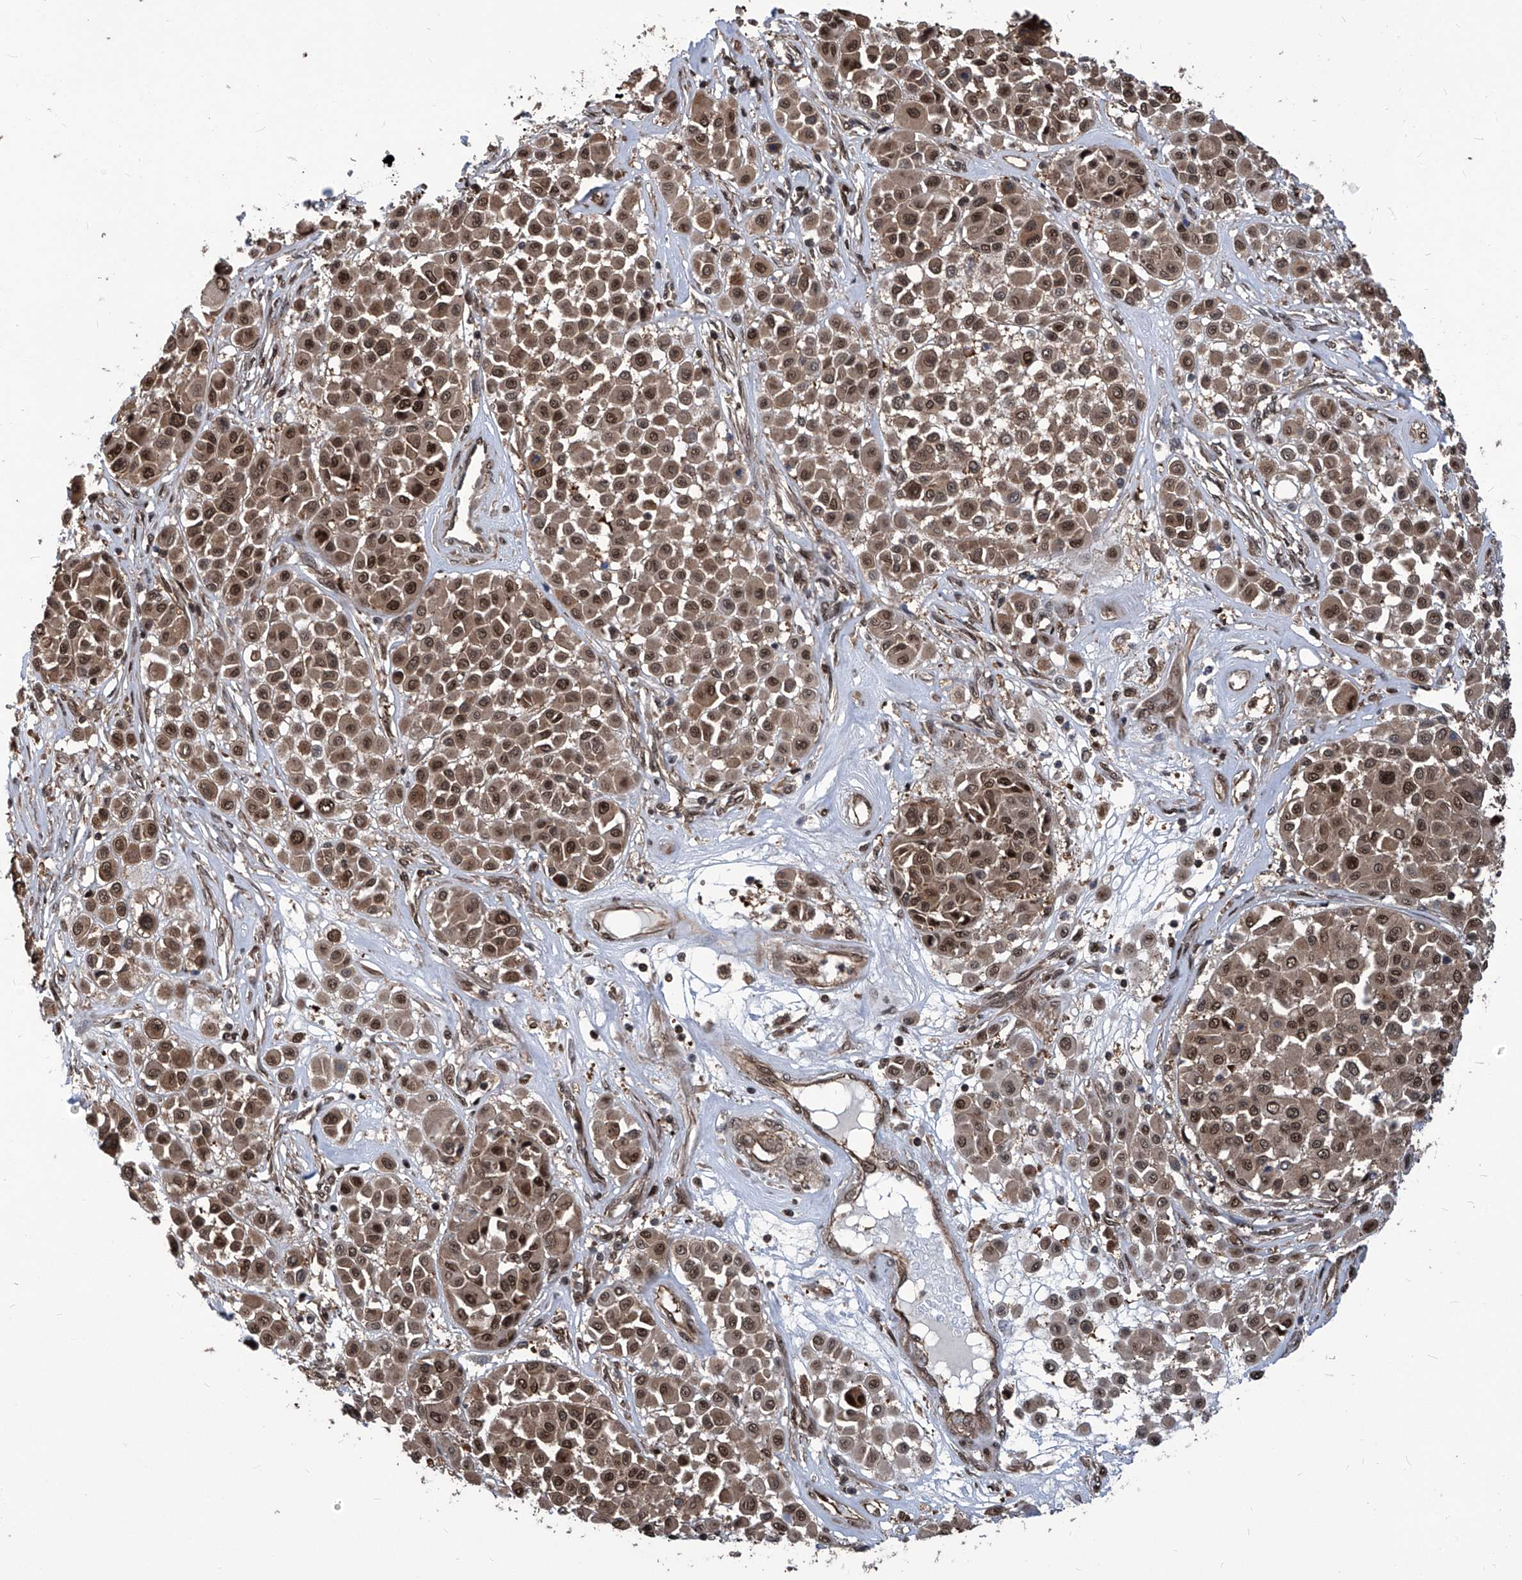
{"staining": {"intensity": "strong", "quantity": ">75%", "location": "cytoplasmic/membranous,nuclear"}, "tissue": "melanoma", "cell_type": "Tumor cells", "image_type": "cancer", "snomed": [{"axis": "morphology", "description": "Malignant melanoma, Metastatic site"}, {"axis": "topography", "description": "Soft tissue"}], "caption": "Strong cytoplasmic/membranous and nuclear protein positivity is present in about >75% of tumor cells in malignant melanoma (metastatic site). (brown staining indicates protein expression, while blue staining denotes nuclei).", "gene": "PSMB1", "patient": {"sex": "male", "age": 41}}